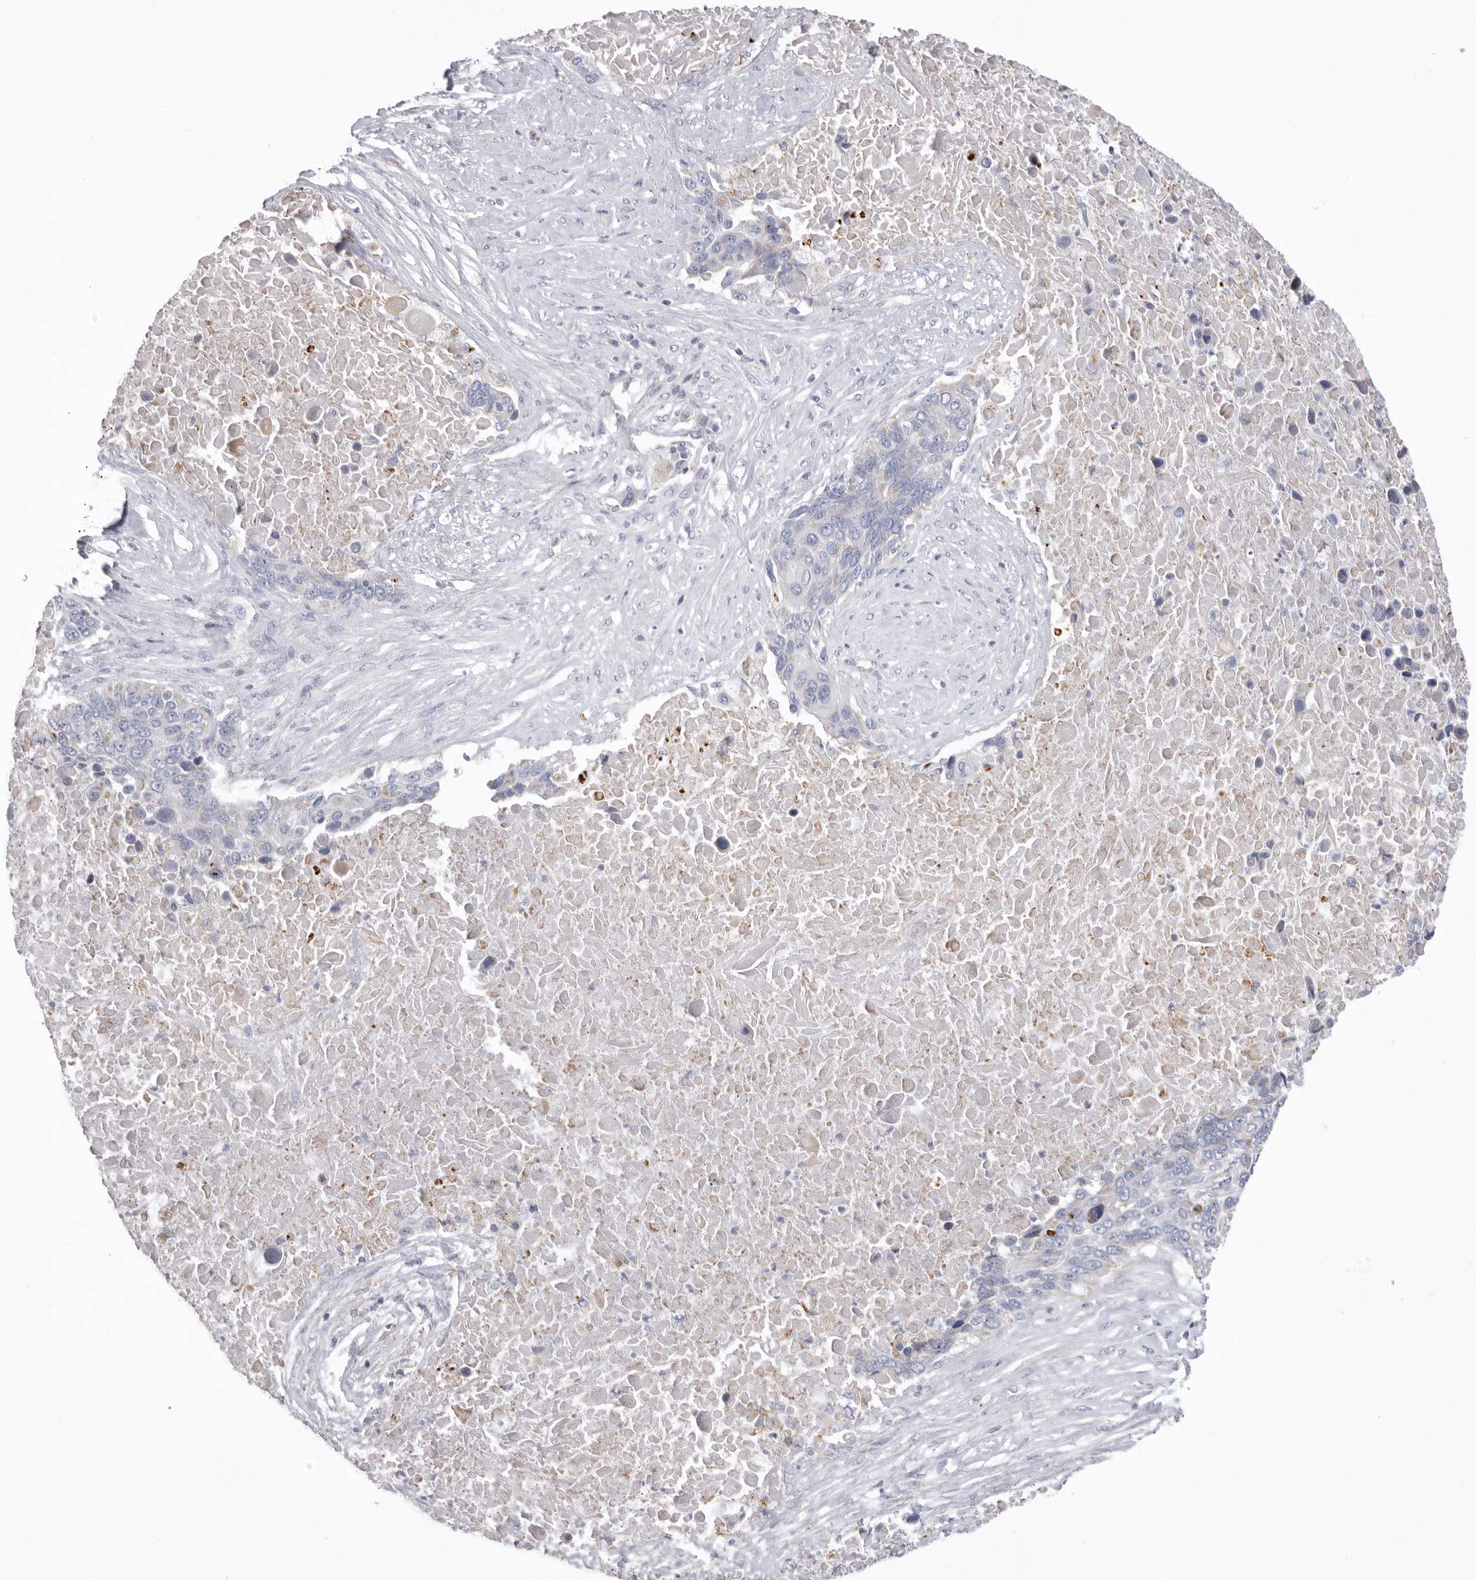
{"staining": {"intensity": "negative", "quantity": "none", "location": "none"}, "tissue": "lung cancer", "cell_type": "Tumor cells", "image_type": "cancer", "snomed": [{"axis": "morphology", "description": "Squamous cell carcinoma, NOS"}, {"axis": "topography", "description": "Lung"}], "caption": "This is an immunohistochemistry micrograph of human lung cancer (squamous cell carcinoma). There is no staining in tumor cells.", "gene": "VDAC3", "patient": {"sex": "male", "age": 66}}